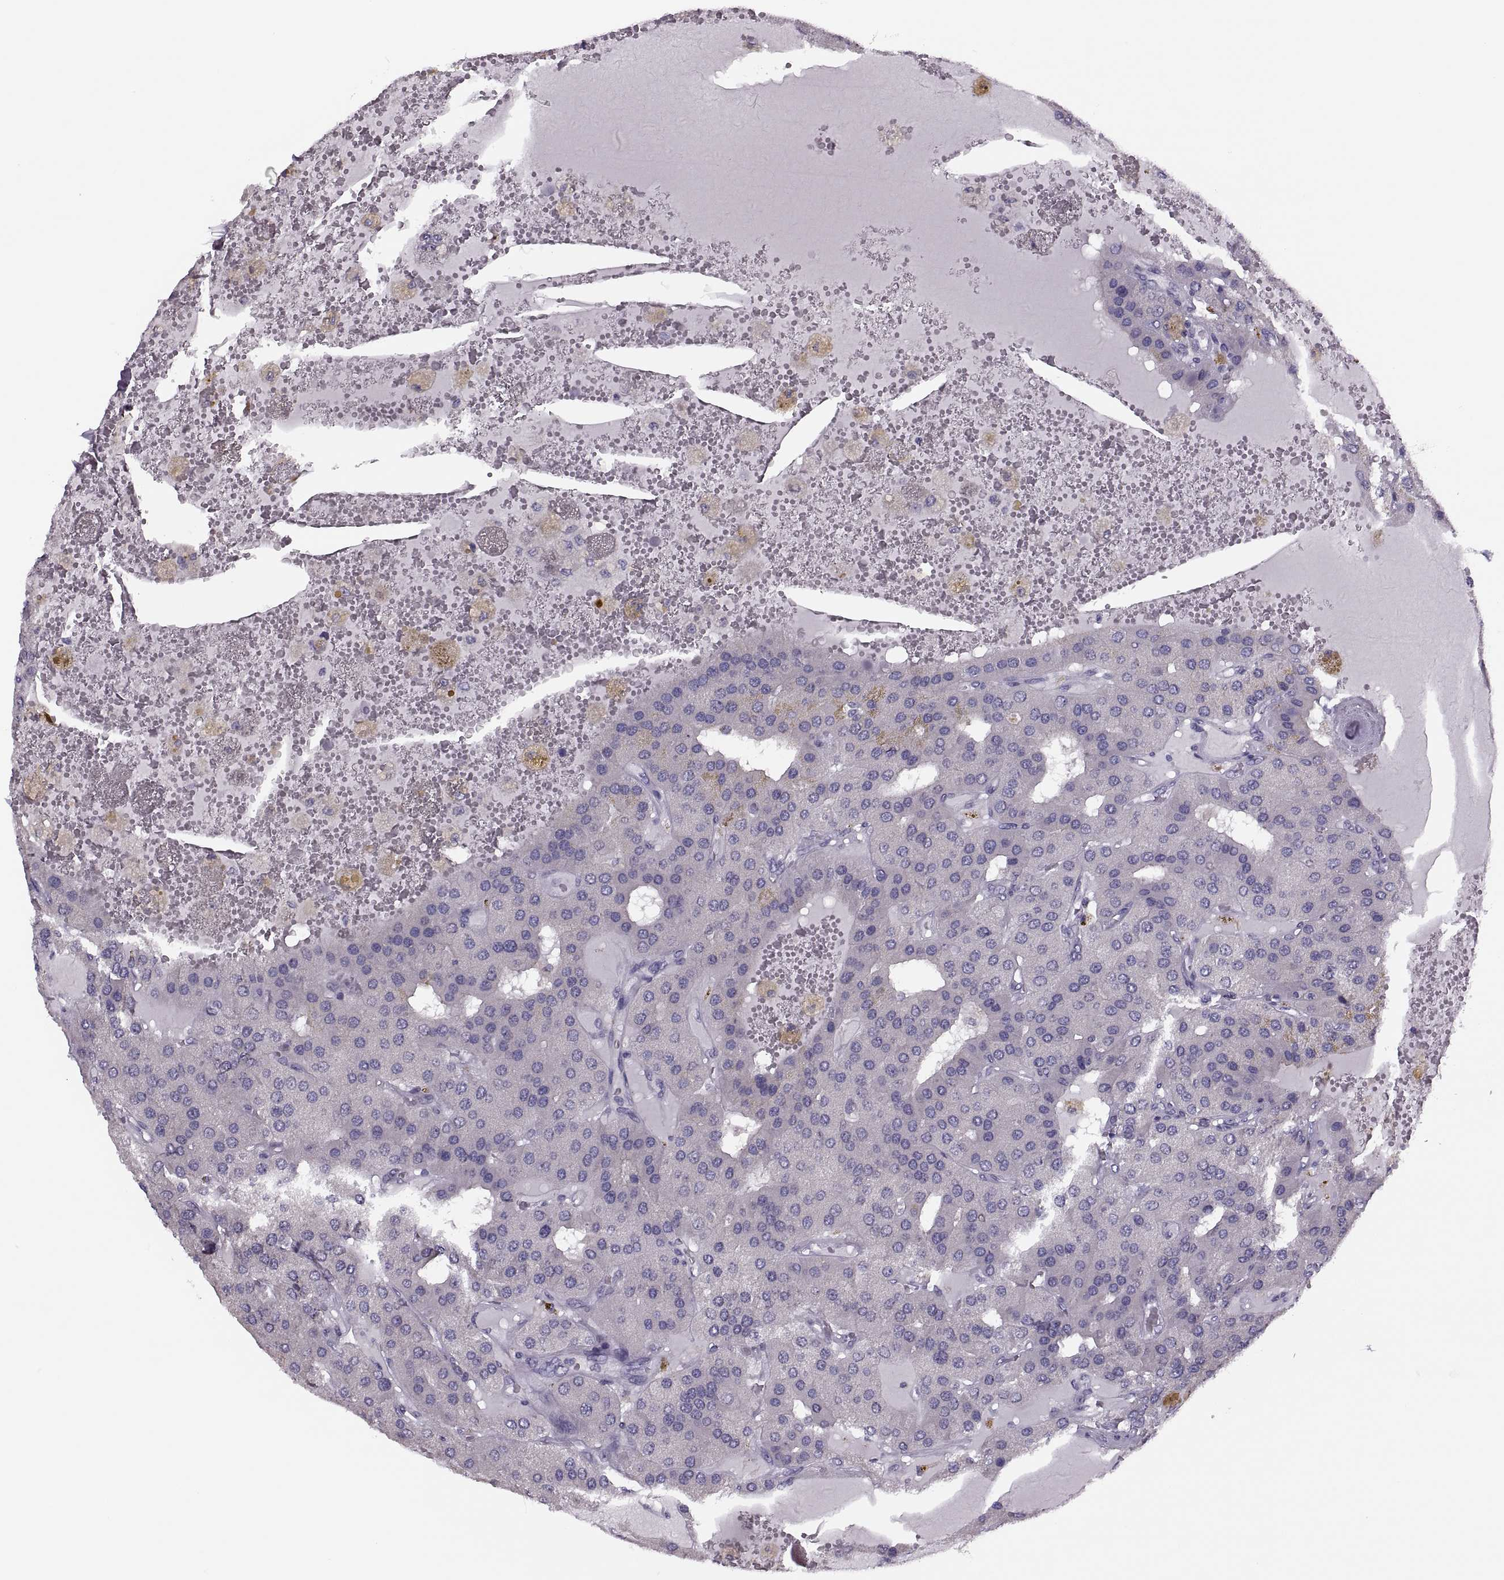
{"staining": {"intensity": "negative", "quantity": "none", "location": "none"}, "tissue": "parathyroid gland", "cell_type": "Glandular cells", "image_type": "normal", "snomed": [{"axis": "morphology", "description": "Normal tissue, NOS"}, {"axis": "morphology", "description": "Adenoma, NOS"}, {"axis": "topography", "description": "Parathyroid gland"}], "caption": "The image shows no significant staining in glandular cells of parathyroid gland. (DAB (3,3'-diaminobenzidine) IHC, high magnification).", "gene": "PRSS54", "patient": {"sex": "female", "age": 86}}